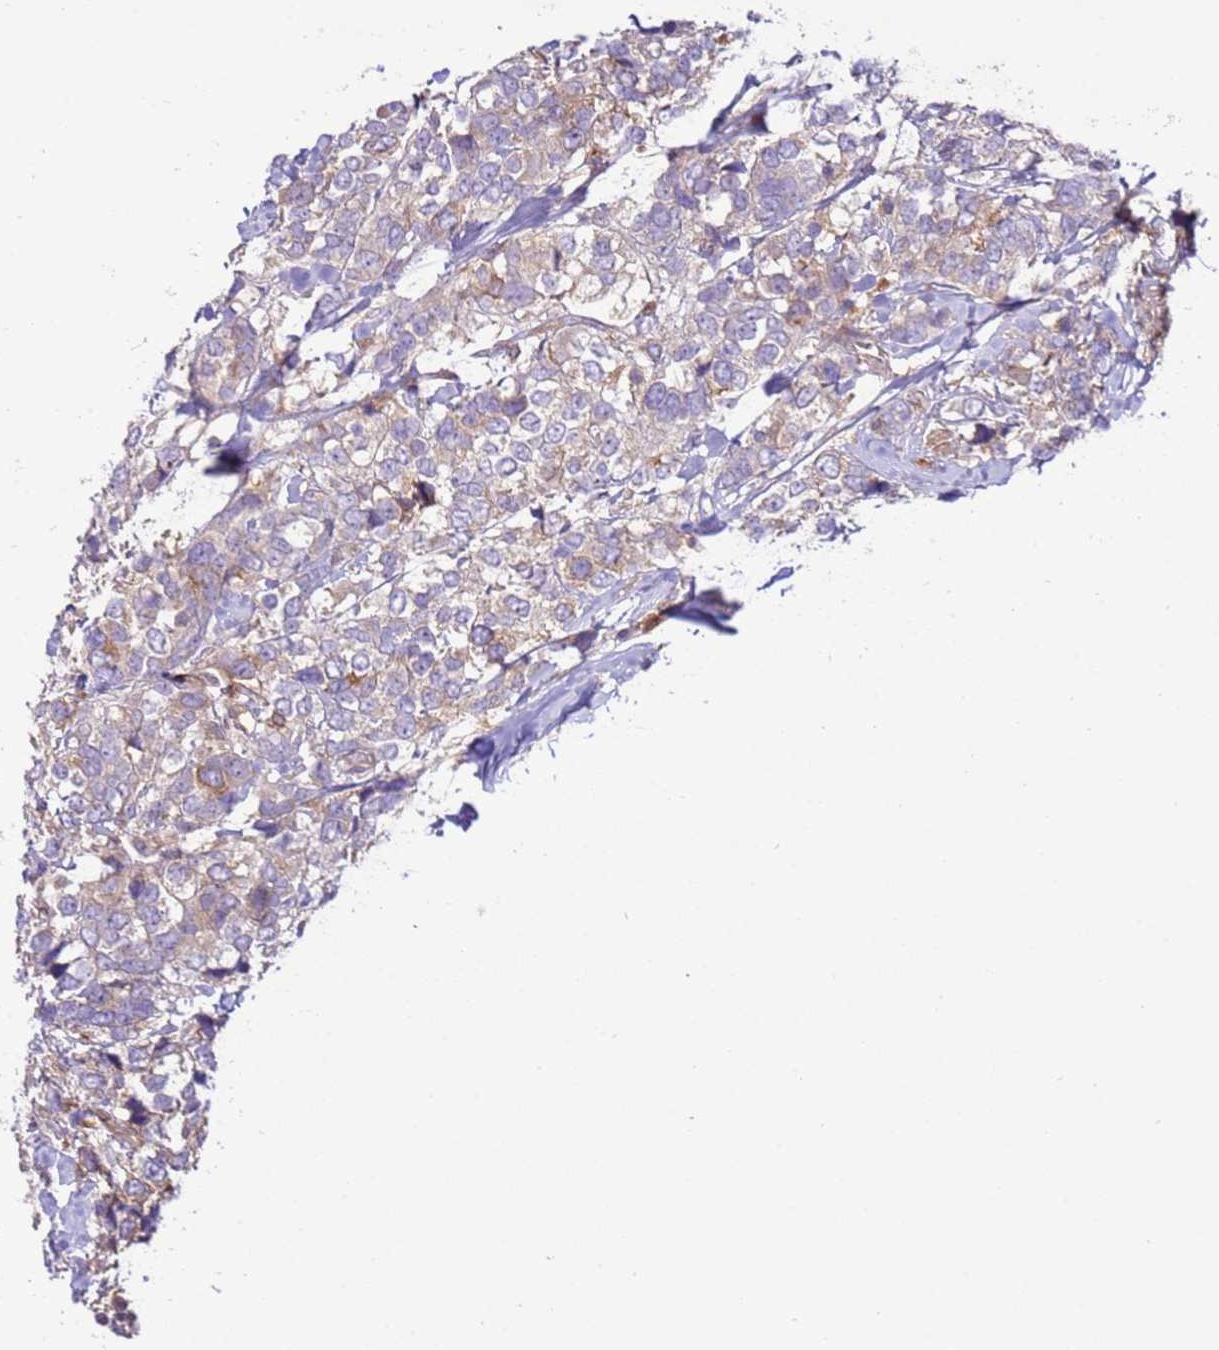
{"staining": {"intensity": "weak", "quantity": "<25%", "location": "cytoplasmic/membranous"}, "tissue": "breast cancer", "cell_type": "Tumor cells", "image_type": "cancer", "snomed": [{"axis": "morphology", "description": "Lobular carcinoma"}, {"axis": "topography", "description": "Breast"}], "caption": "Protein analysis of breast cancer exhibits no significant expression in tumor cells.", "gene": "ZNF624", "patient": {"sex": "female", "age": 59}}